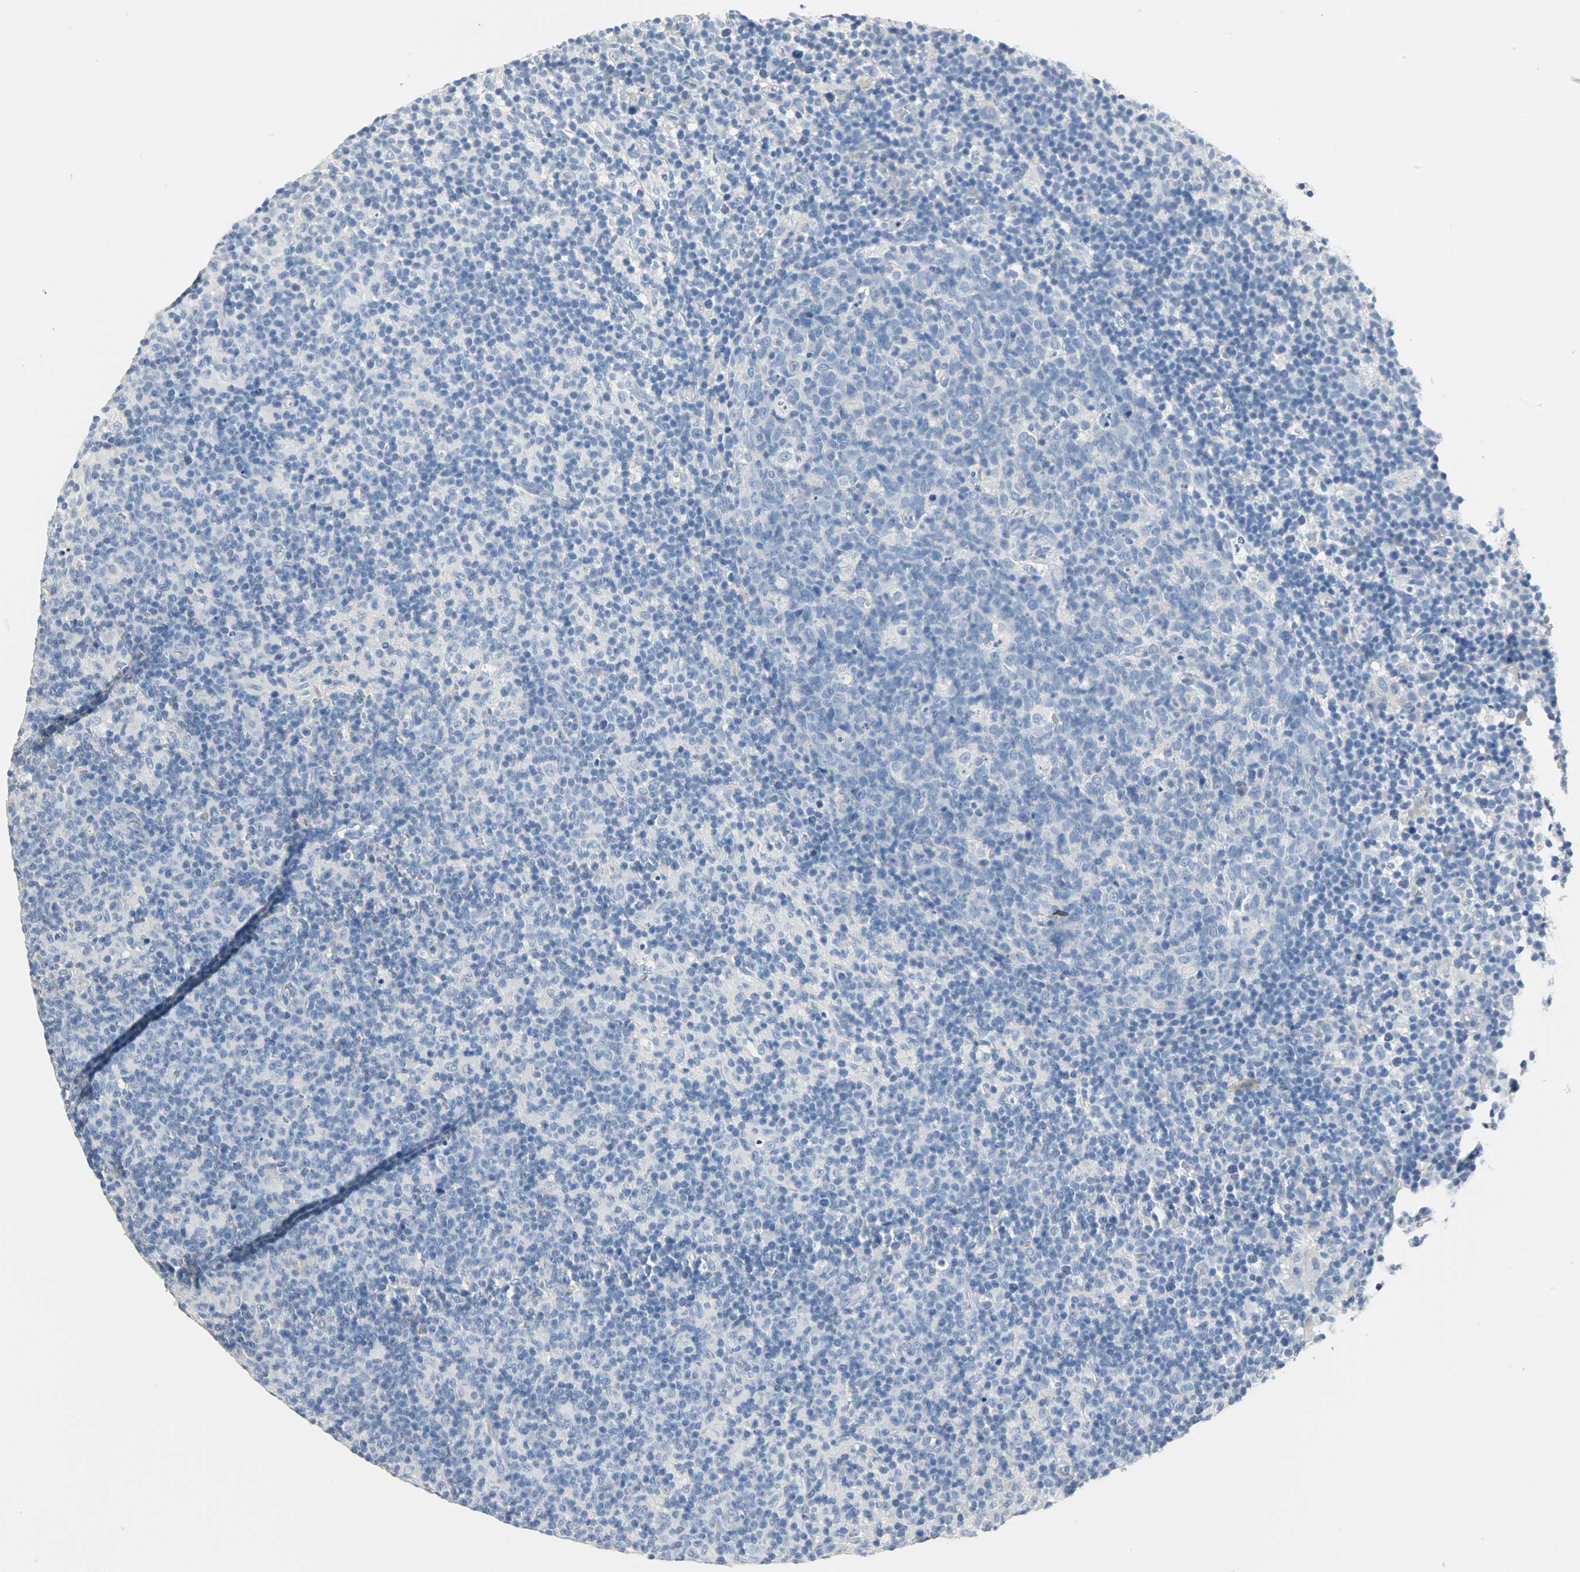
{"staining": {"intensity": "negative", "quantity": "none", "location": "none"}, "tissue": "lymph node", "cell_type": "Germinal center cells", "image_type": "normal", "snomed": [{"axis": "morphology", "description": "Normal tissue, NOS"}, {"axis": "morphology", "description": "Inflammation, NOS"}, {"axis": "topography", "description": "Lymph node"}], "caption": "Immunohistochemical staining of normal human lymph node demonstrates no significant staining in germinal center cells.", "gene": "CRP", "patient": {"sex": "male", "age": 55}}